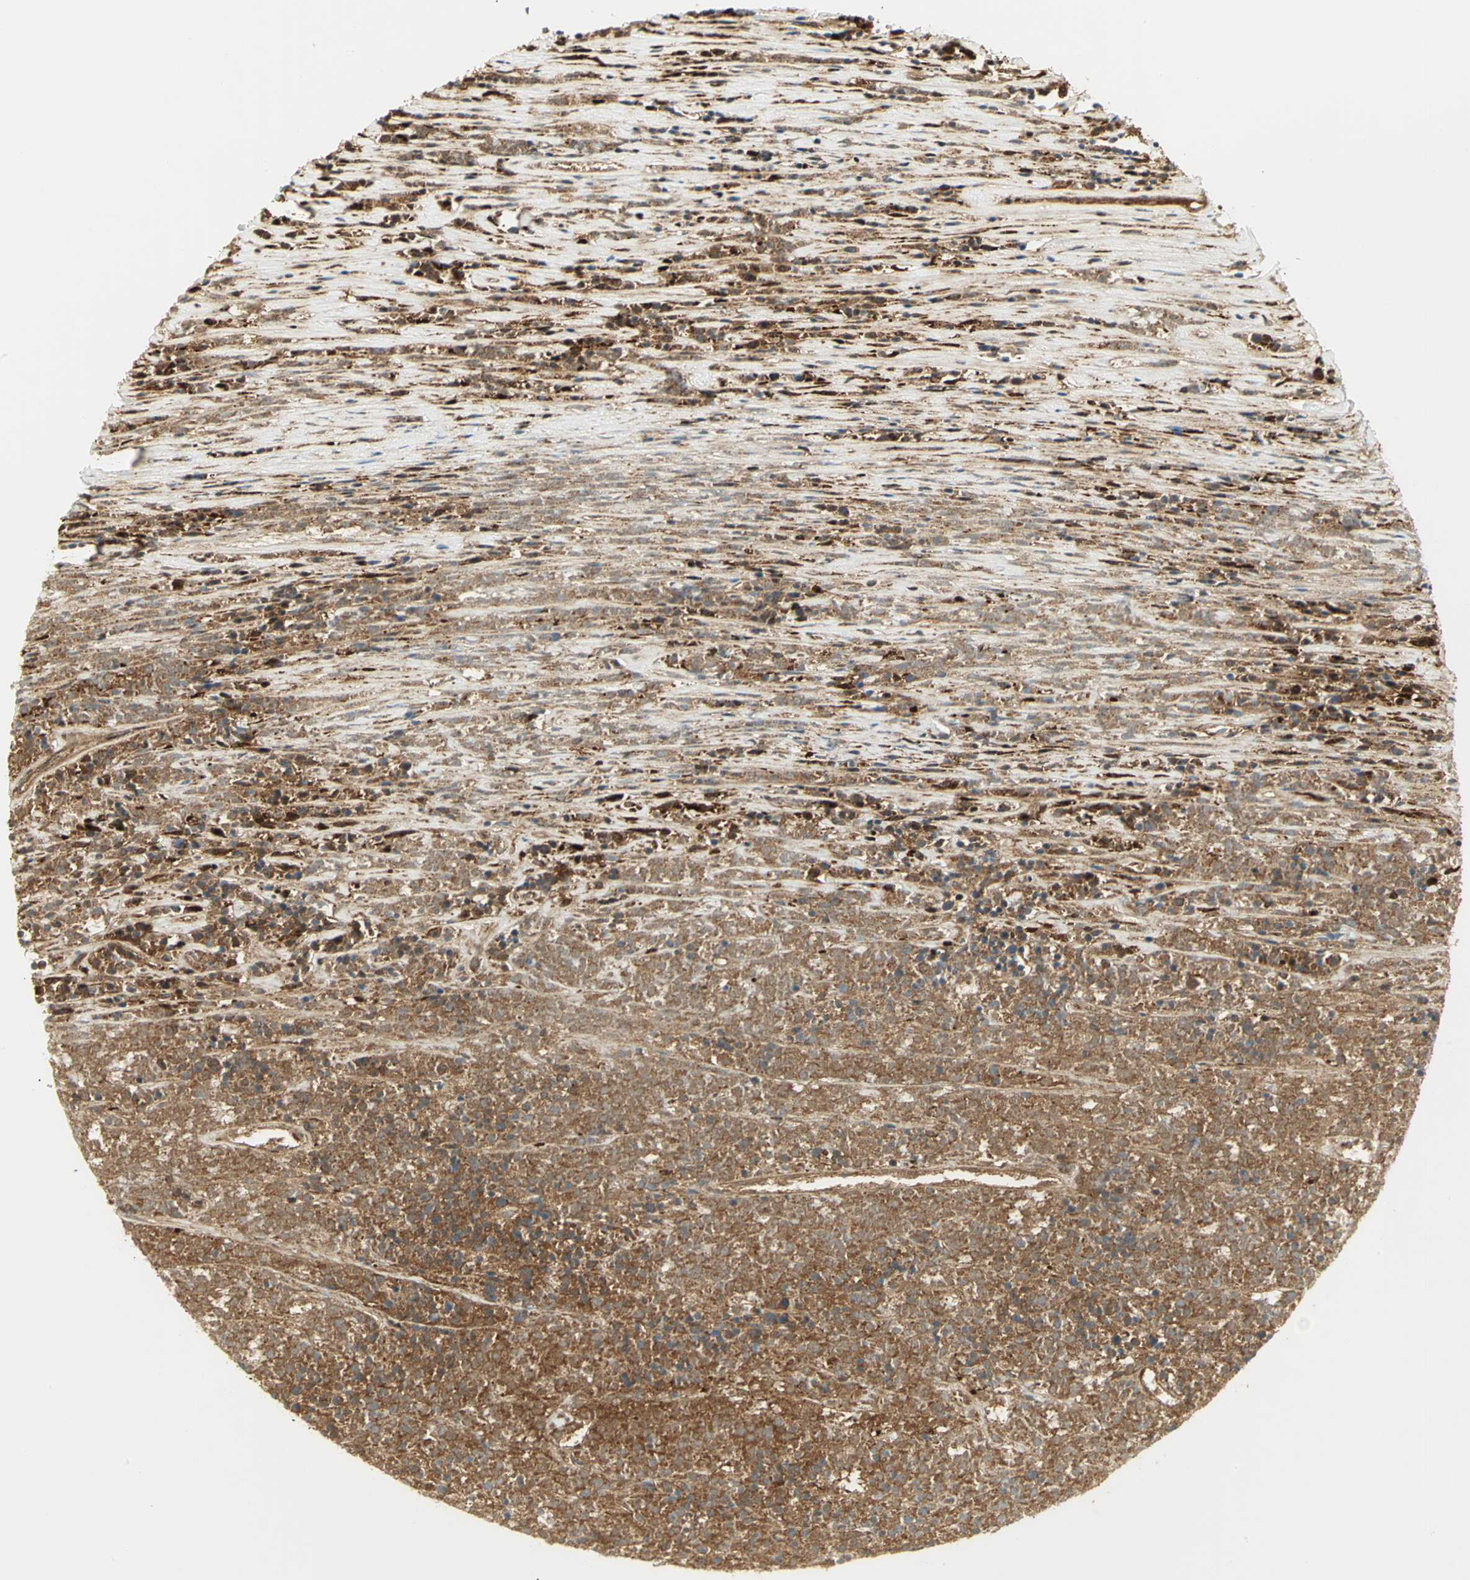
{"staining": {"intensity": "moderate", "quantity": ">75%", "location": "cytoplasmic/membranous"}, "tissue": "lymphoma", "cell_type": "Tumor cells", "image_type": "cancer", "snomed": [{"axis": "morphology", "description": "Malignant lymphoma, non-Hodgkin's type, High grade"}, {"axis": "topography", "description": "Lymph node"}], "caption": "Immunohistochemical staining of human lymphoma exhibits moderate cytoplasmic/membranous protein expression in approximately >75% of tumor cells. (Stains: DAB in brown, nuclei in blue, Microscopy: brightfield microscopy at high magnification).", "gene": "EEA1", "patient": {"sex": "female", "age": 73}}